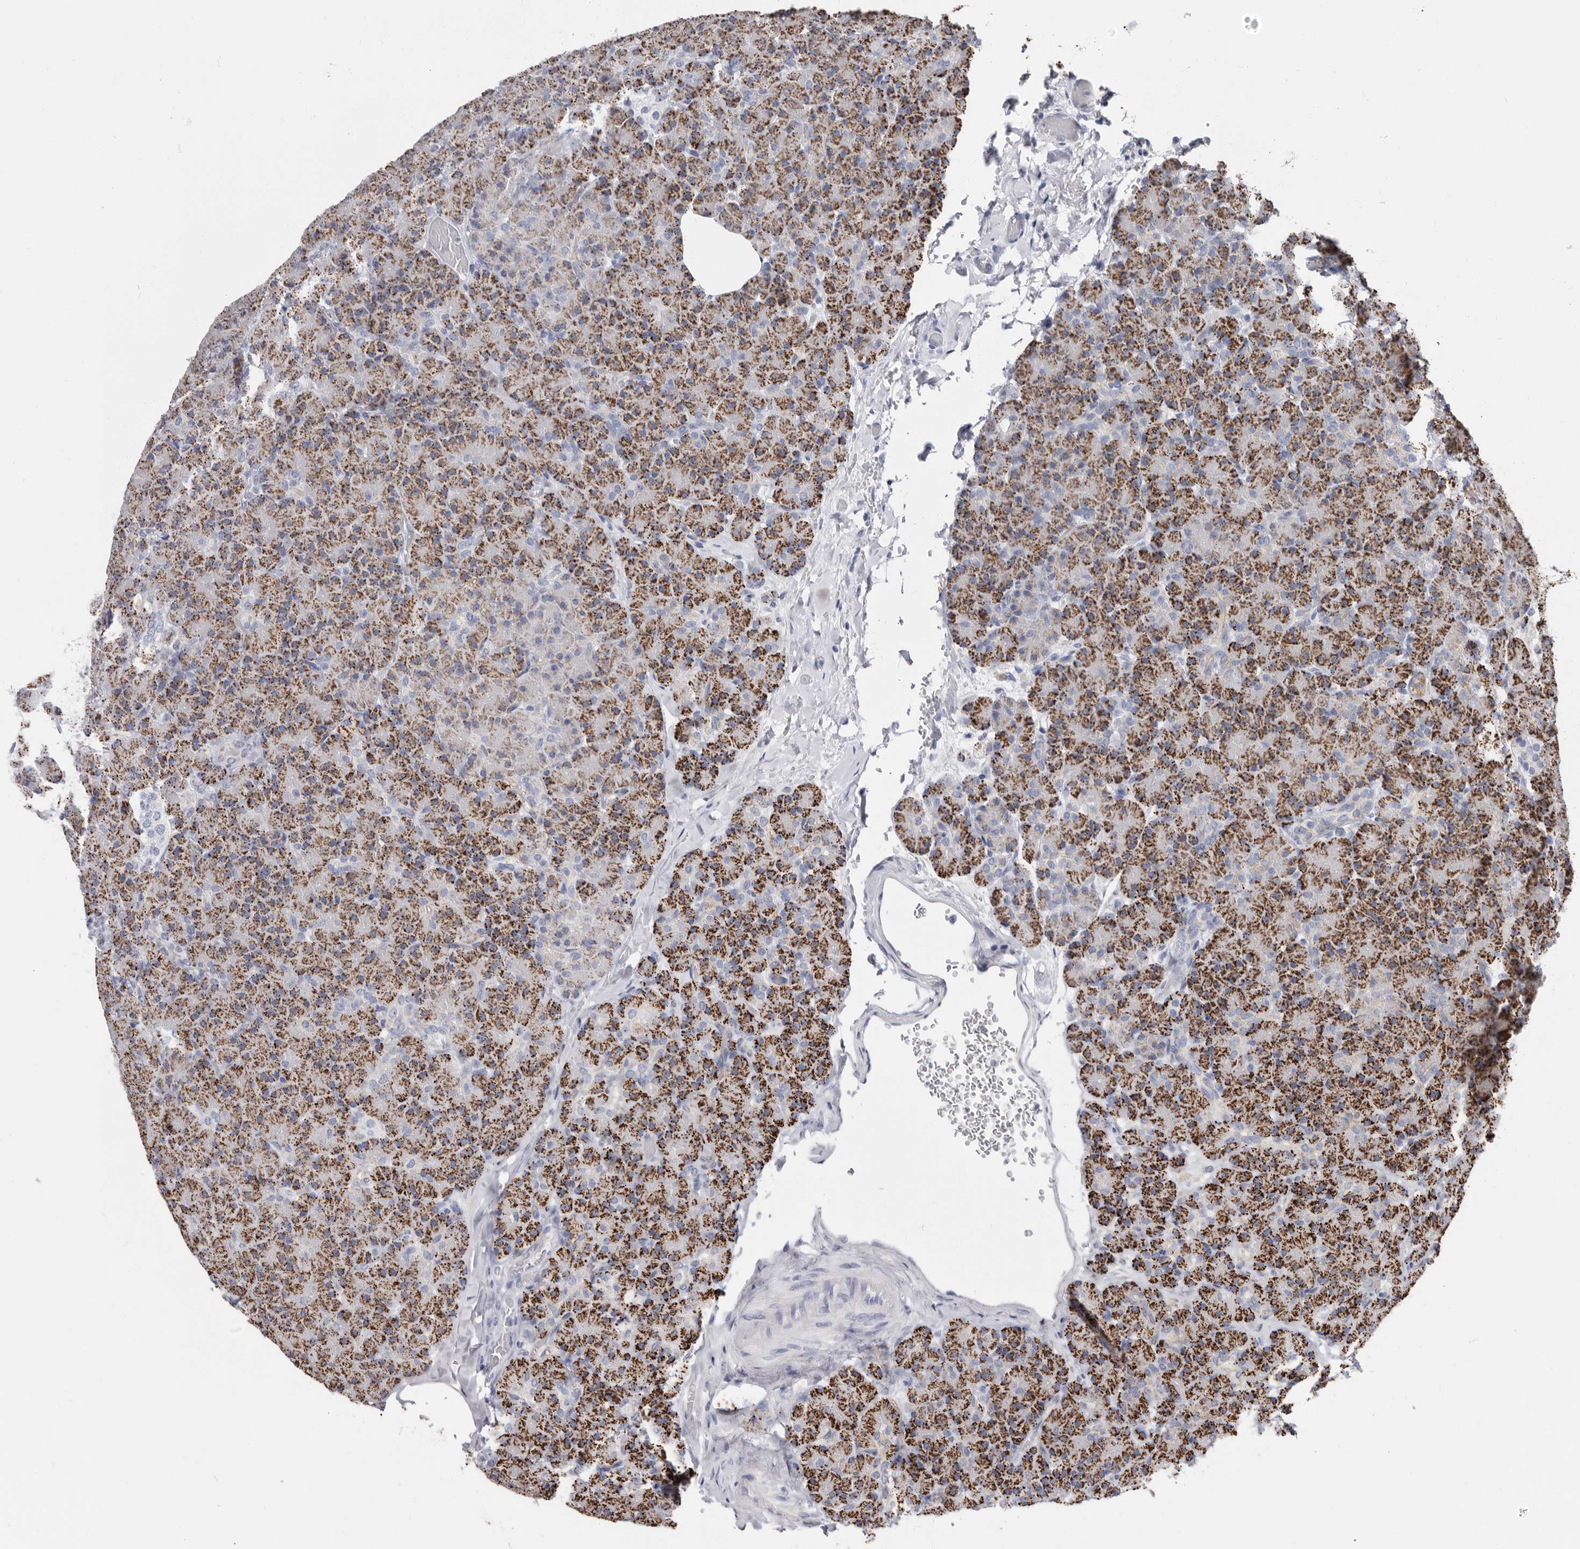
{"staining": {"intensity": "strong", "quantity": ">75%", "location": "cytoplasmic/membranous"}, "tissue": "pancreas", "cell_type": "Exocrine glandular cells", "image_type": "normal", "snomed": [{"axis": "morphology", "description": "Normal tissue, NOS"}, {"axis": "topography", "description": "Pancreas"}], "caption": "A histopathology image of pancreas stained for a protein displays strong cytoplasmic/membranous brown staining in exocrine glandular cells.", "gene": "RSPO2", "patient": {"sex": "female", "age": 43}}